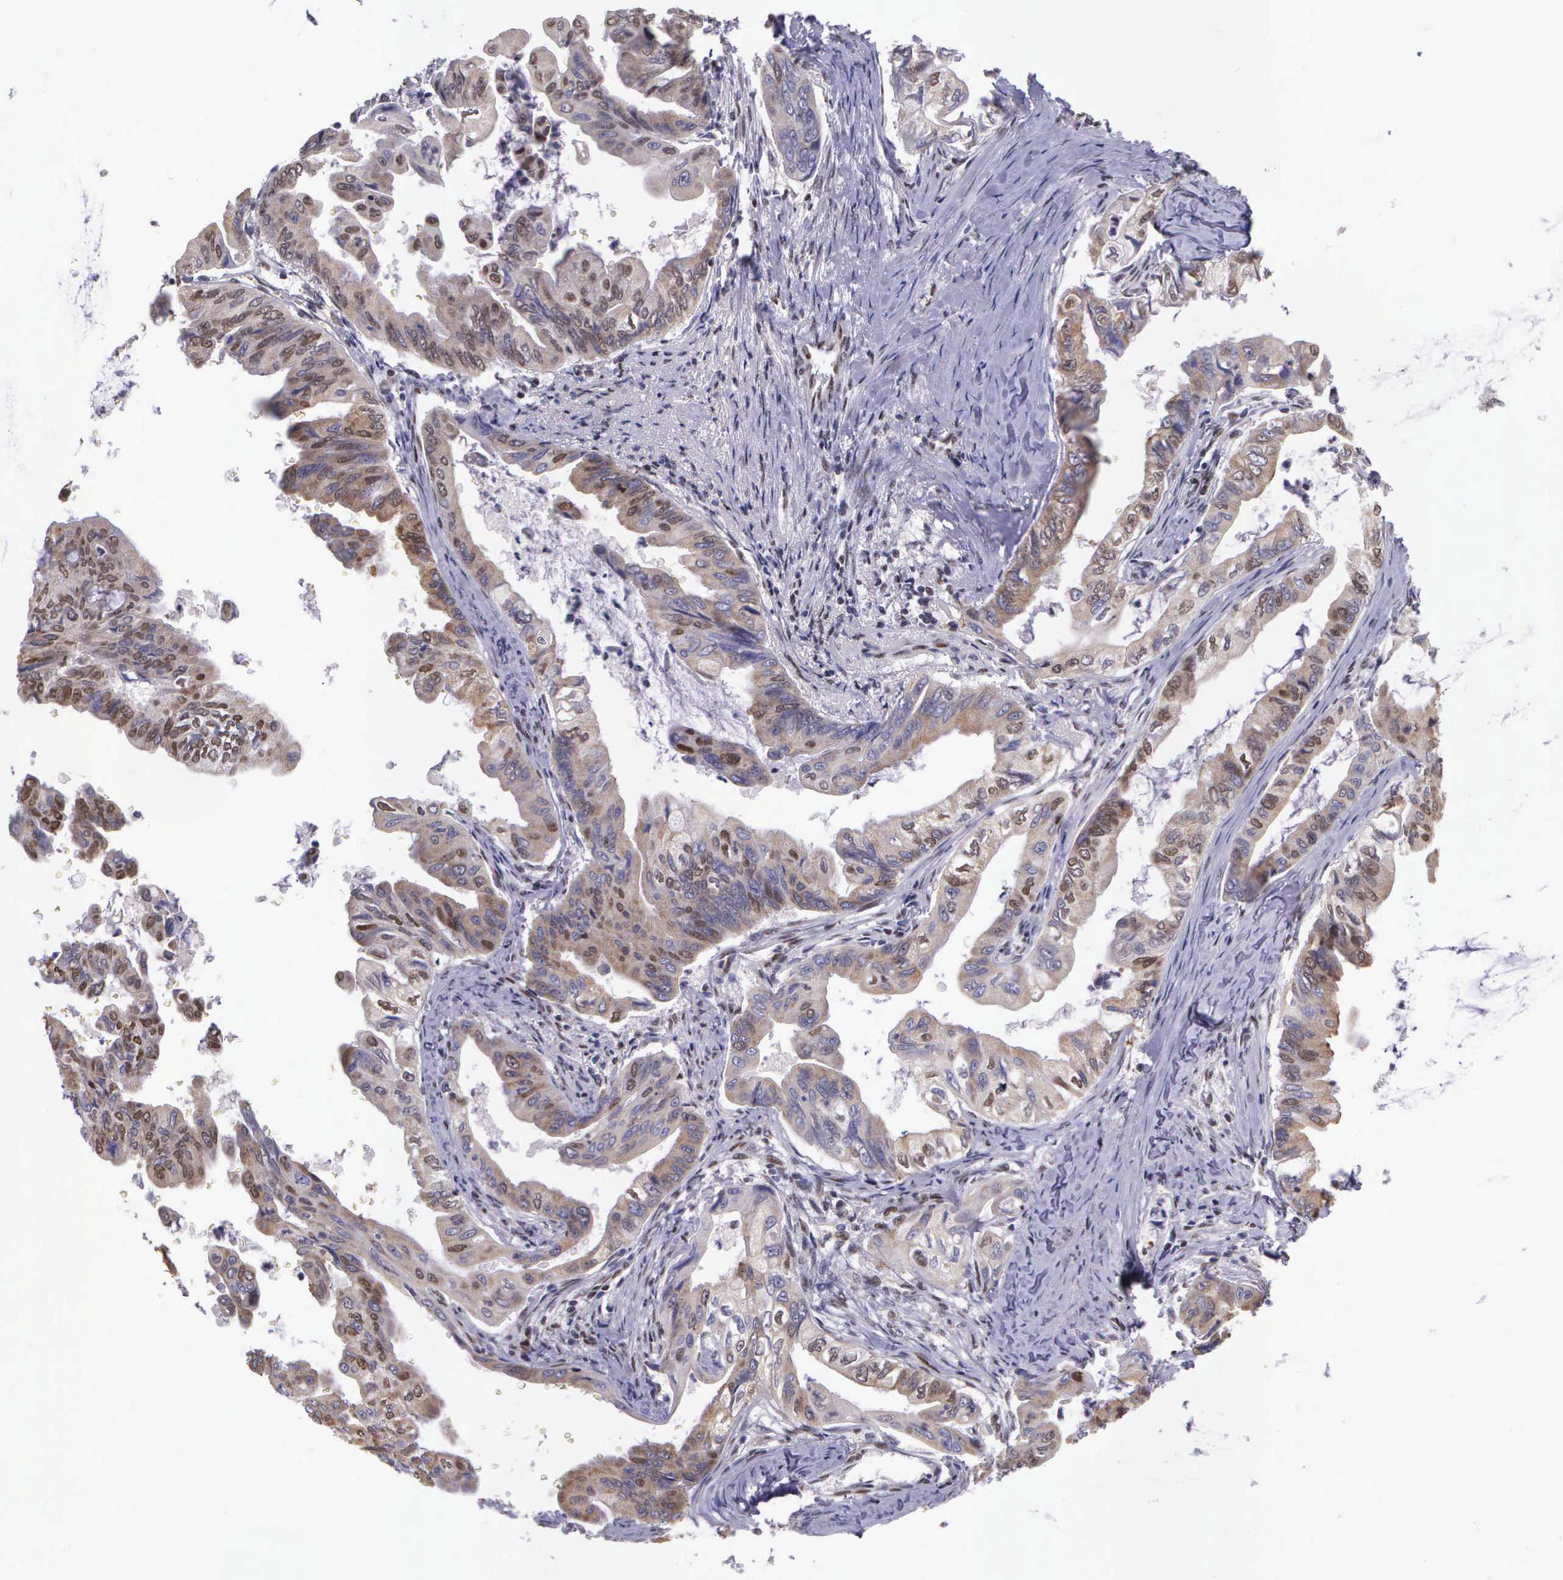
{"staining": {"intensity": "moderate", "quantity": "25%-75%", "location": "cytoplasmic/membranous"}, "tissue": "stomach cancer", "cell_type": "Tumor cells", "image_type": "cancer", "snomed": [{"axis": "morphology", "description": "Adenocarcinoma, NOS"}, {"axis": "topography", "description": "Stomach, upper"}], "caption": "An IHC image of neoplastic tissue is shown. Protein staining in brown labels moderate cytoplasmic/membranous positivity in stomach cancer within tumor cells.", "gene": "SLC25A21", "patient": {"sex": "male", "age": 80}}